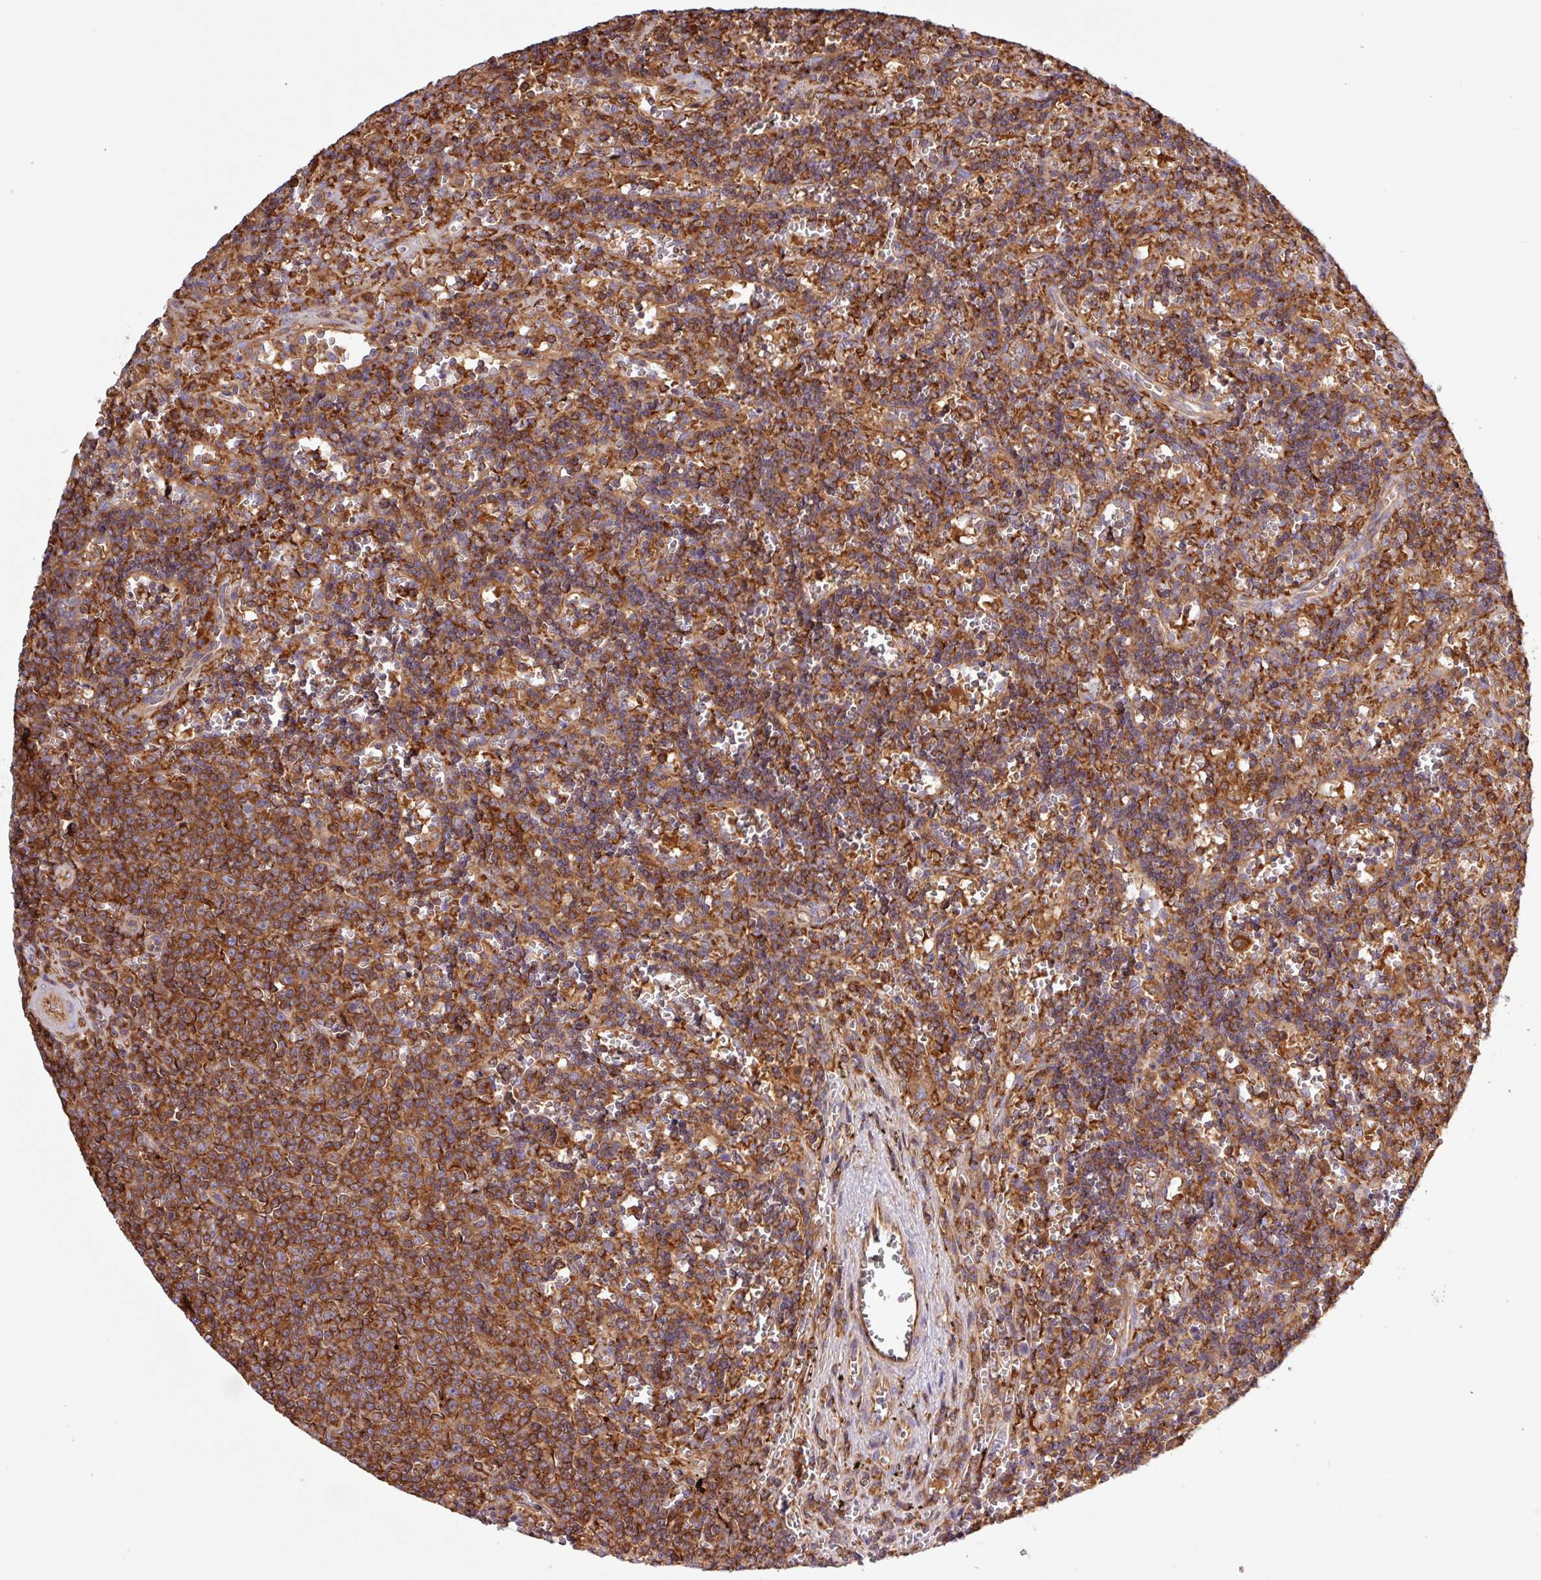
{"staining": {"intensity": "strong", "quantity": ">75%", "location": "cytoplasmic/membranous"}, "tissue": "lymphoma", "cell_type": "Tumor cells", "image_type": "cancer", "snomed": [{"axis": "morphology", "description": "Malignant lymphoma, non-Hodgkin's type, Low grade"}, {"axis": "topography", "description": "Spleen"}], "caption": "Human malignant lymphoma, non-Hodgkin's type (low-grade) stained for a protein (brown) displays strong cytoplasmic/membranous positive positivity in about >75% of tumor cells.", "gene": "ACTR3", "patient": {"sex": "male", "age": 60}}